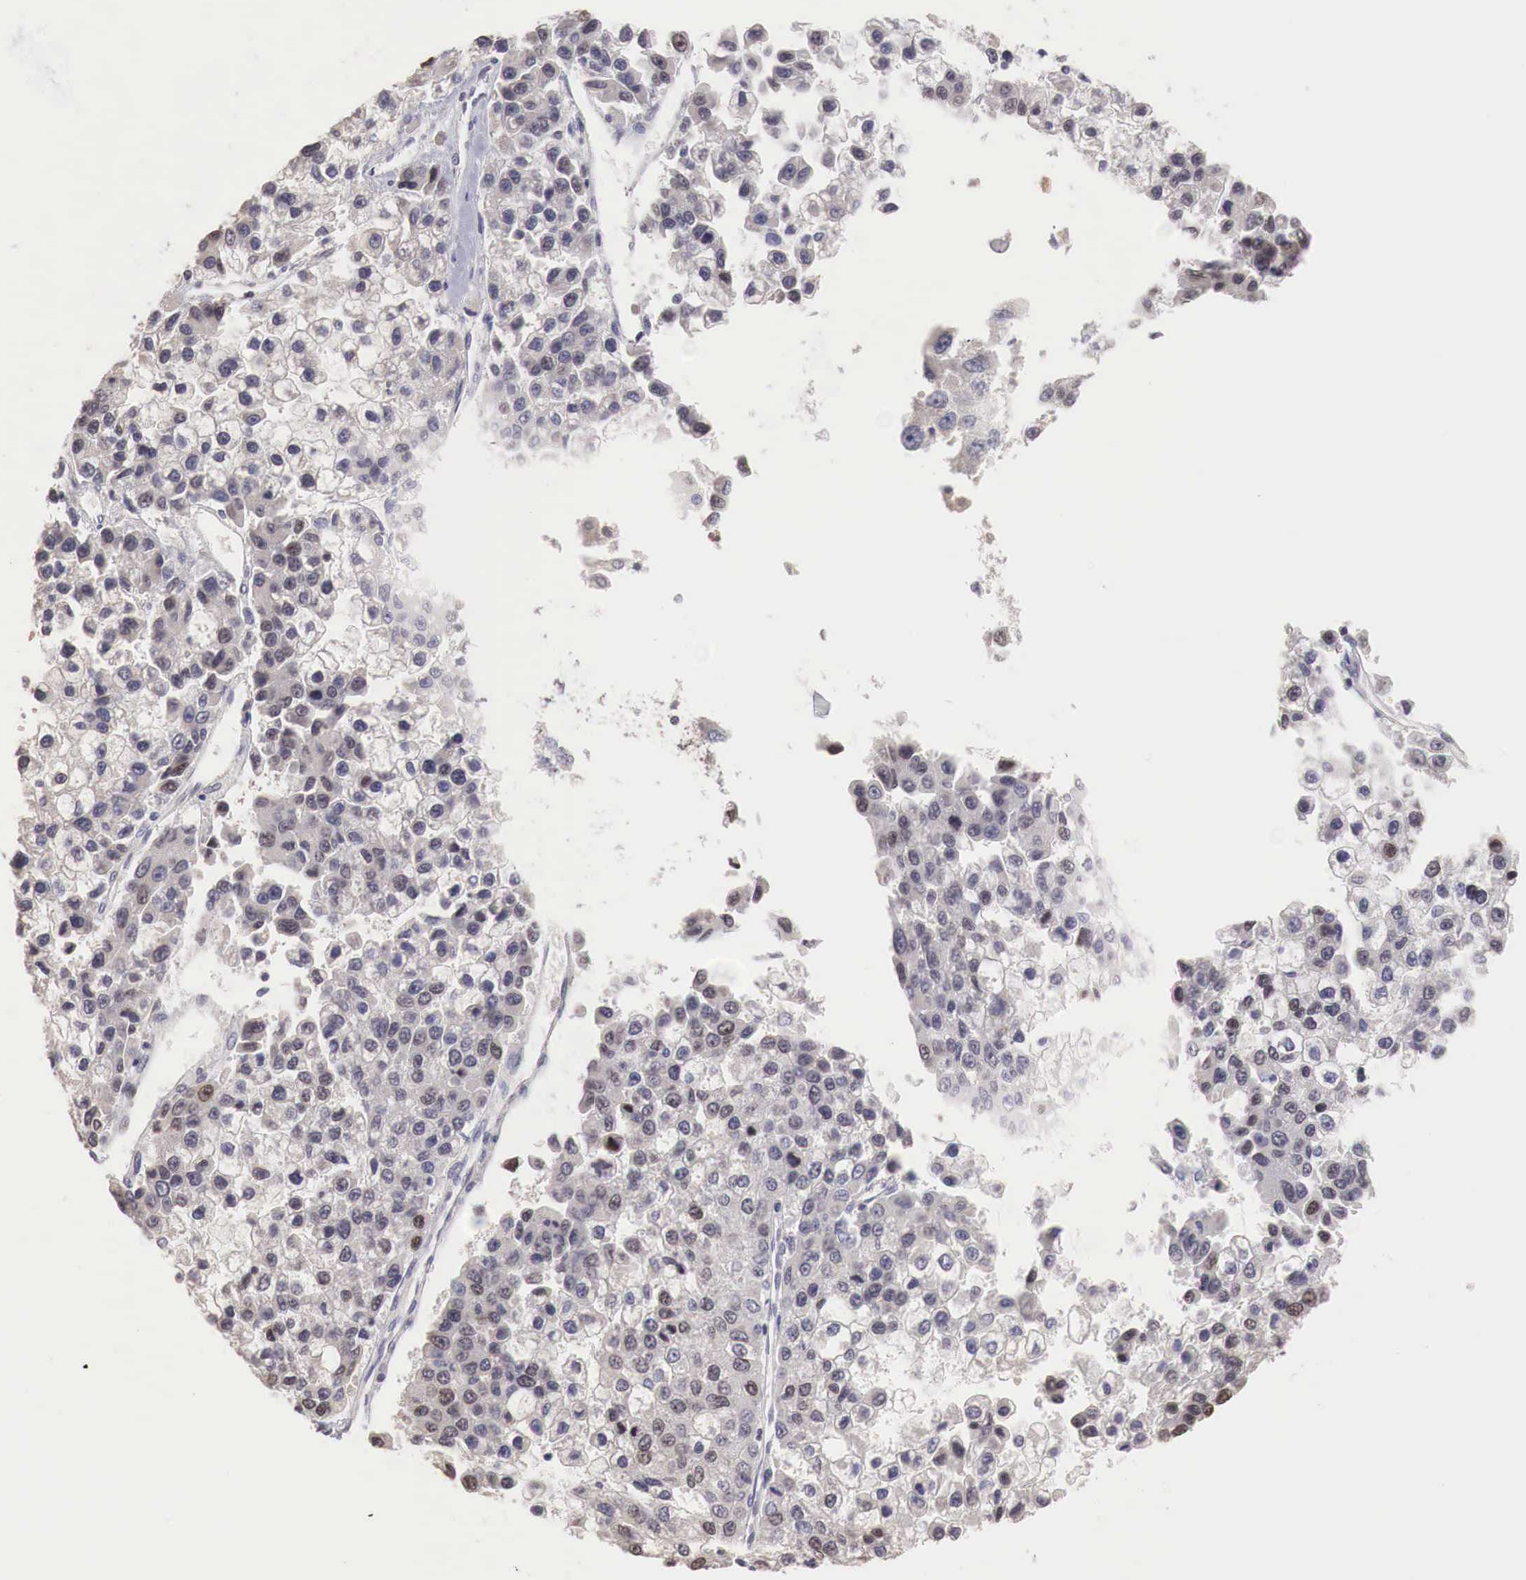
{"staining": {"intensity": "weak", "quantity": "25%-75%", "location": "cytoplasmic/membranous,nuclear"}, "tissue": "liver cancer", "cell_type": "Tumor cells", "image_type": "cancer", "snomed": [{"axis": "morphology", "description": "Carcinoma, Hepatocellular, NOS"}, {"axis": "topography", "description": "Liver"}], "caption": "Protein analysis of liver cancer (hepatocellular carcinoma) tissue shows weak cytoplasmic/membranous and nuclear expression in approximately 25%-75% of tumor cells.", "gene": "TBC1D9", "patient": {"sex": "female", "age": 66}}